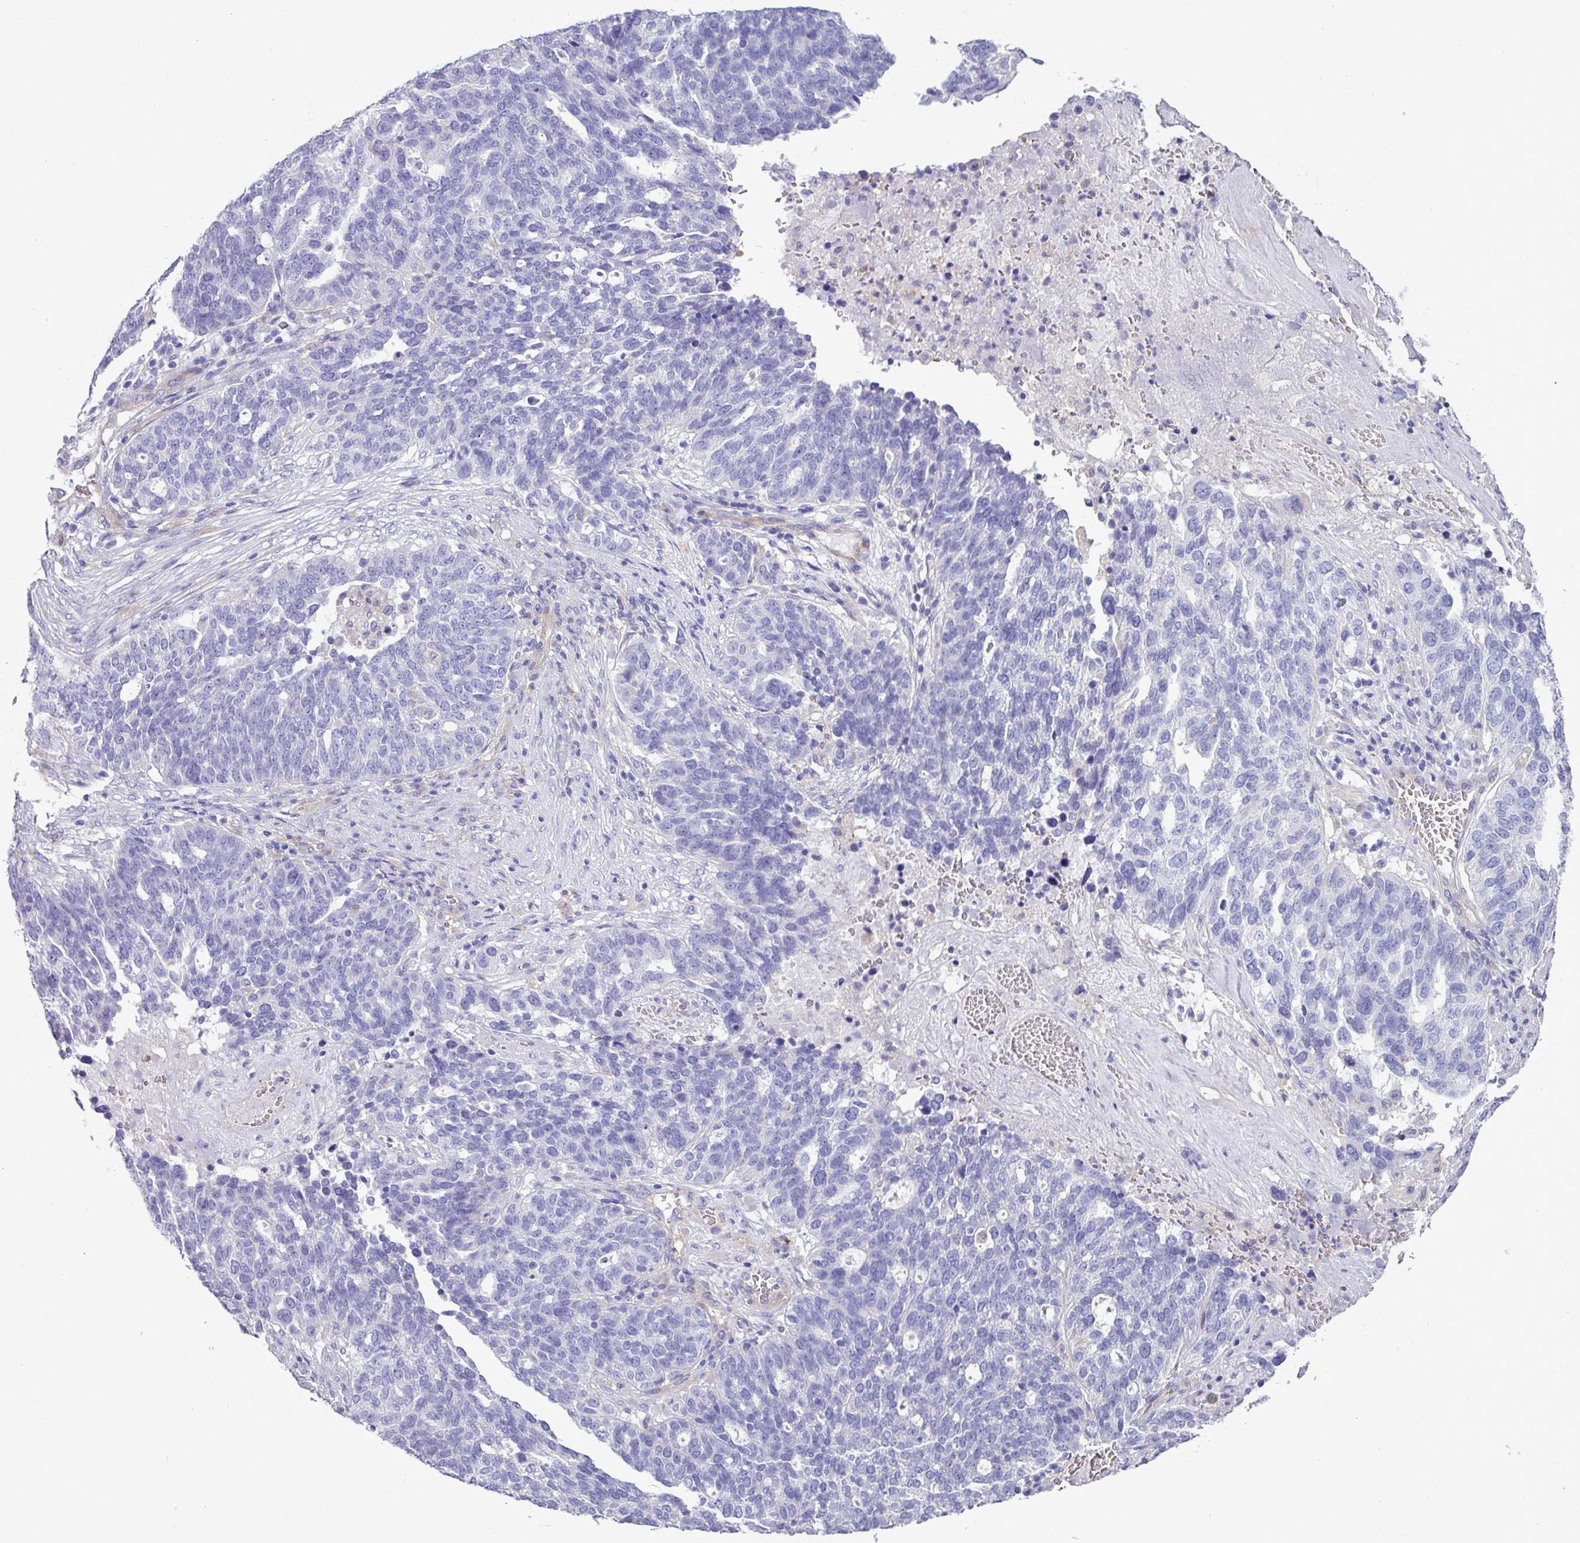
{"staining": {"intensity": "negative", "quantity": "none", "location": "none"}, "tissue": "ovarian cancer", "cell_type": "Tumor cells", "image_type": "cancer", "snomed": [{"axis": "morphology", "description": "Cystadenocarcinoma, serous, NOS"}, {"axis": "topography", "description": "Ovary"}], "caption": "Immunohistochemical staining of ovarian cancer displays no significant positivity in tumor cells.", "gene": "KIRREL3", "patient": {"sex": "female", "age": 59}}